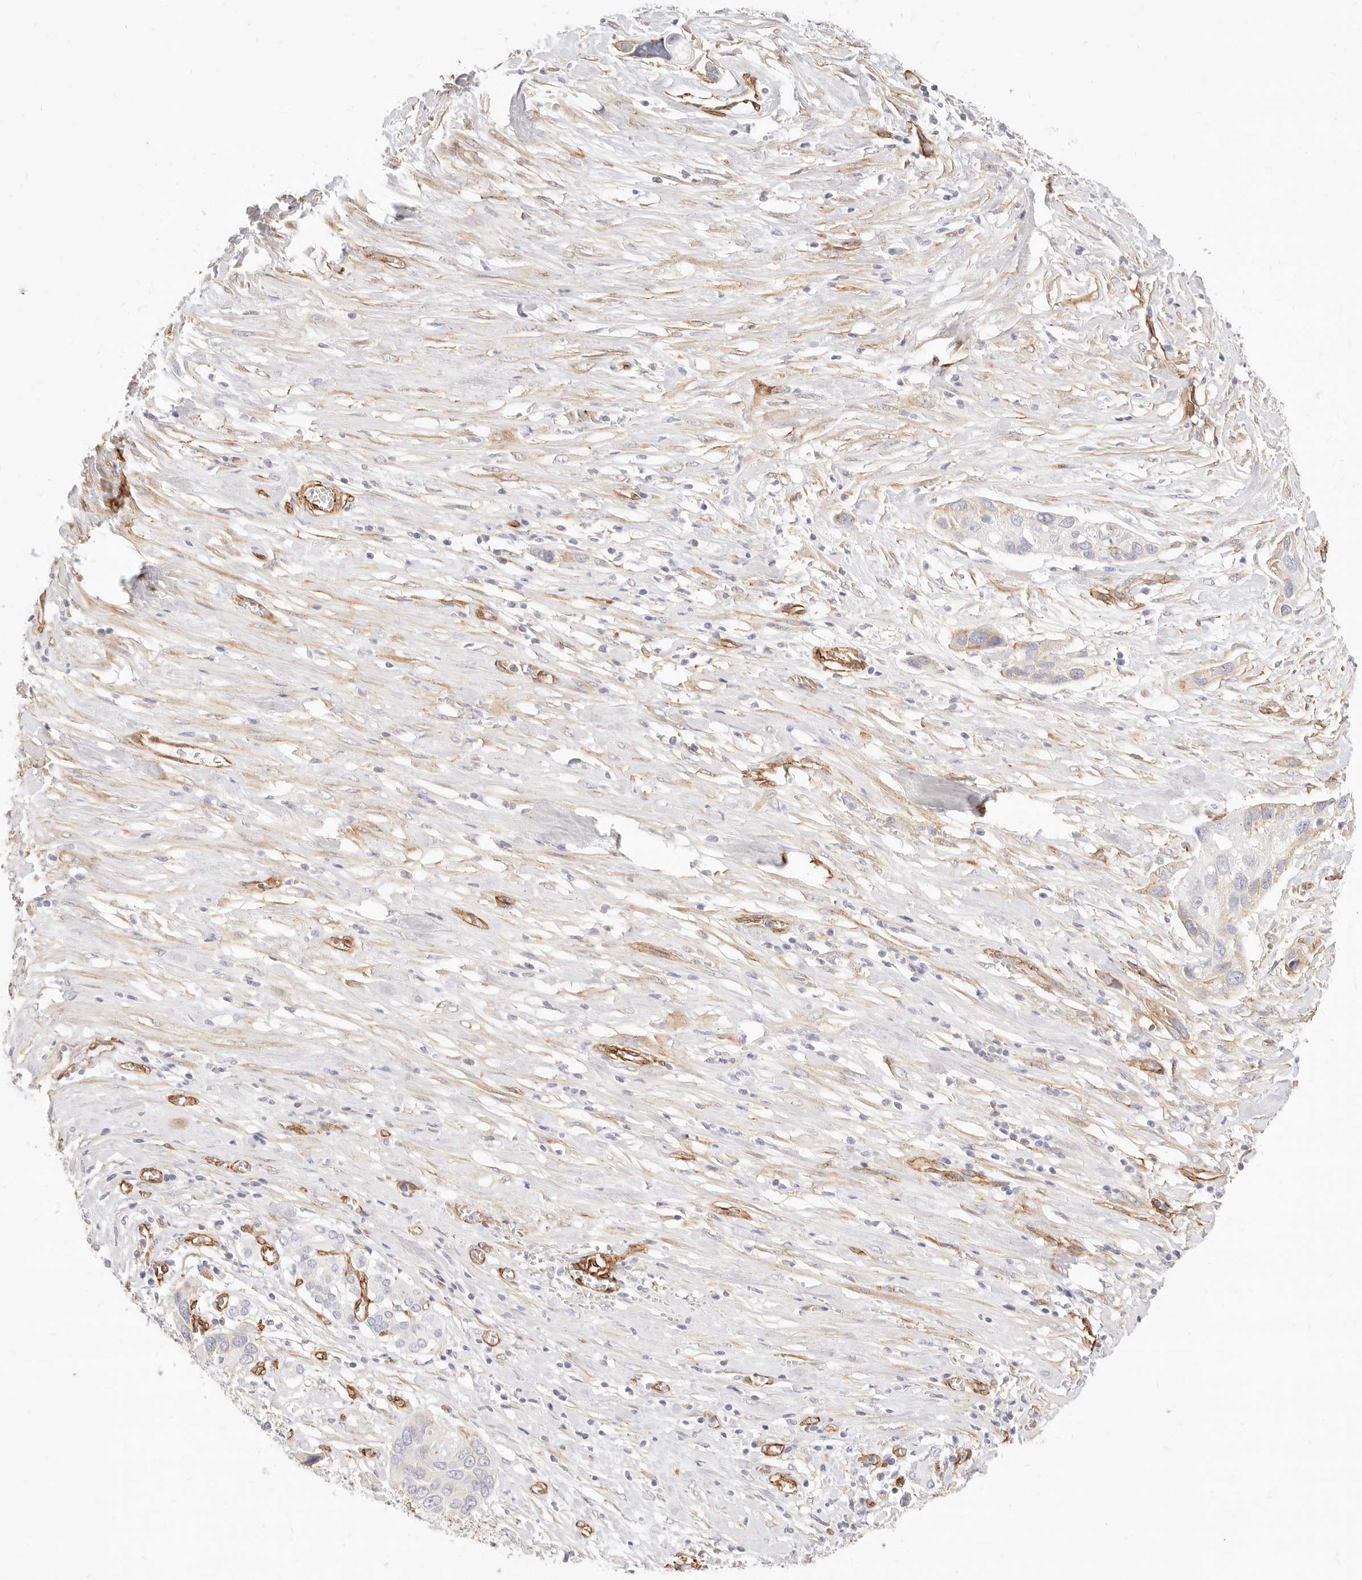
{"staining": {"intensity": "weak", "quantity": "<25%", "location": "cytoplasmic/membranous"}, "tissue": "pancreatic cancer", "cell_type": "Tumor cells", "image_type": "cancer", "snomed": [{"axis": "morphology", "description": "Adenocarcinoma, NOS"}, {"axis": "topography", "description": "Pancreas"}], "caption": "Immunohistochemical staining of human adenocarcinoma (pancreatic) reveals no significant staining in tumor cells.", "gene": "NUS1", "patient": {"sex": "female", "age": 60}}